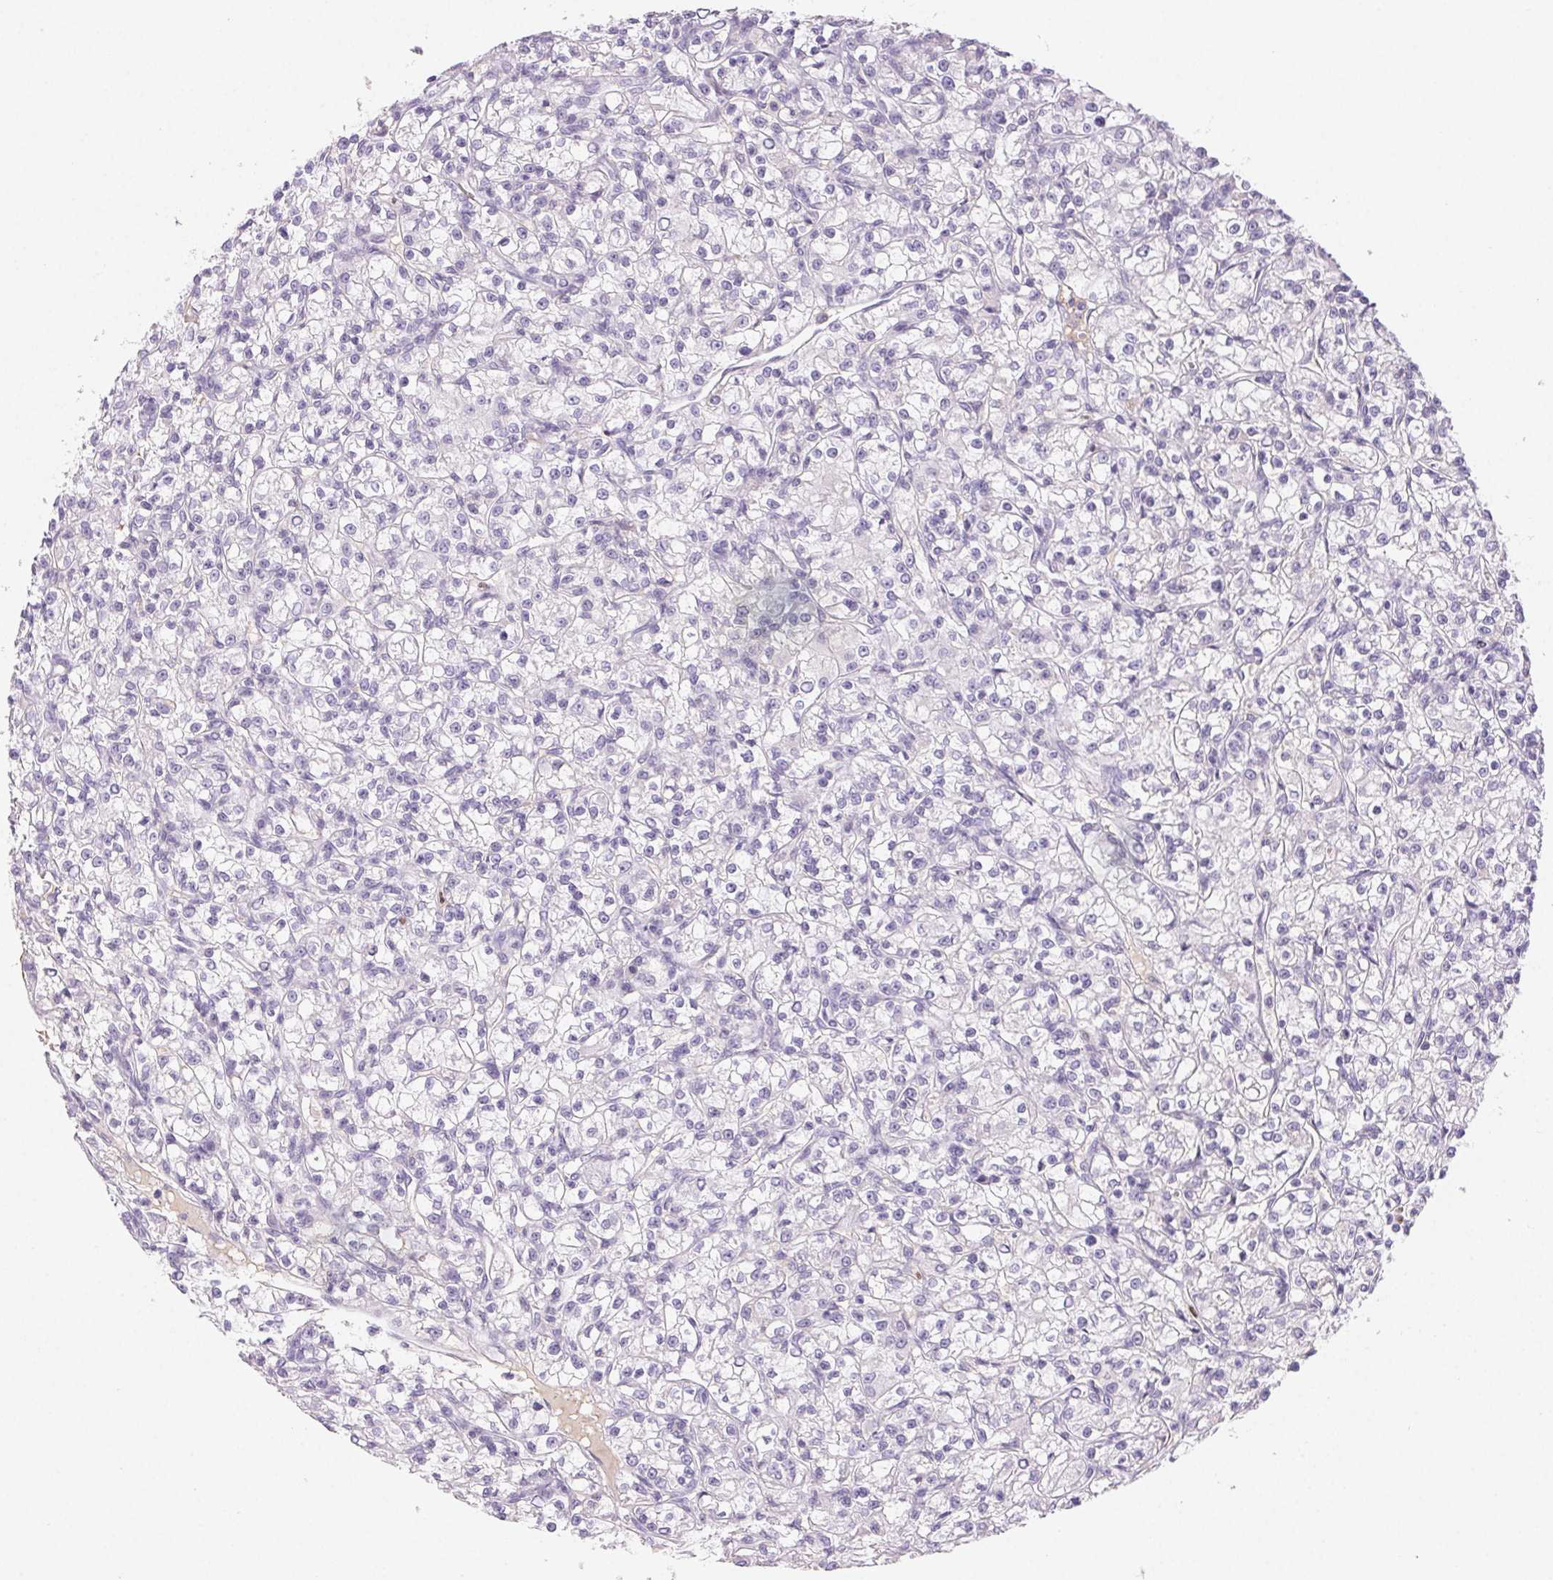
{"staining": {"intensity": "negative", "quantity": "none", "location": "none"}, "tissue": "renal cancer", "cell_type": "Tumor cells", "image_type": "cancer", "snomed": [{"axis": "morphology", "description": "Adenocarcinoma, NOS"}, {"axis": "topography", "description": "Kidney"}], "caption": "An immunohistochemistry (IHC) histopathology image of renal adenocarcinoma is shown. There is no staining in tumor cells of renal adenocarcinoma.", "gene": "PADI4", "patient": {"sex": "female", "age": 59}}